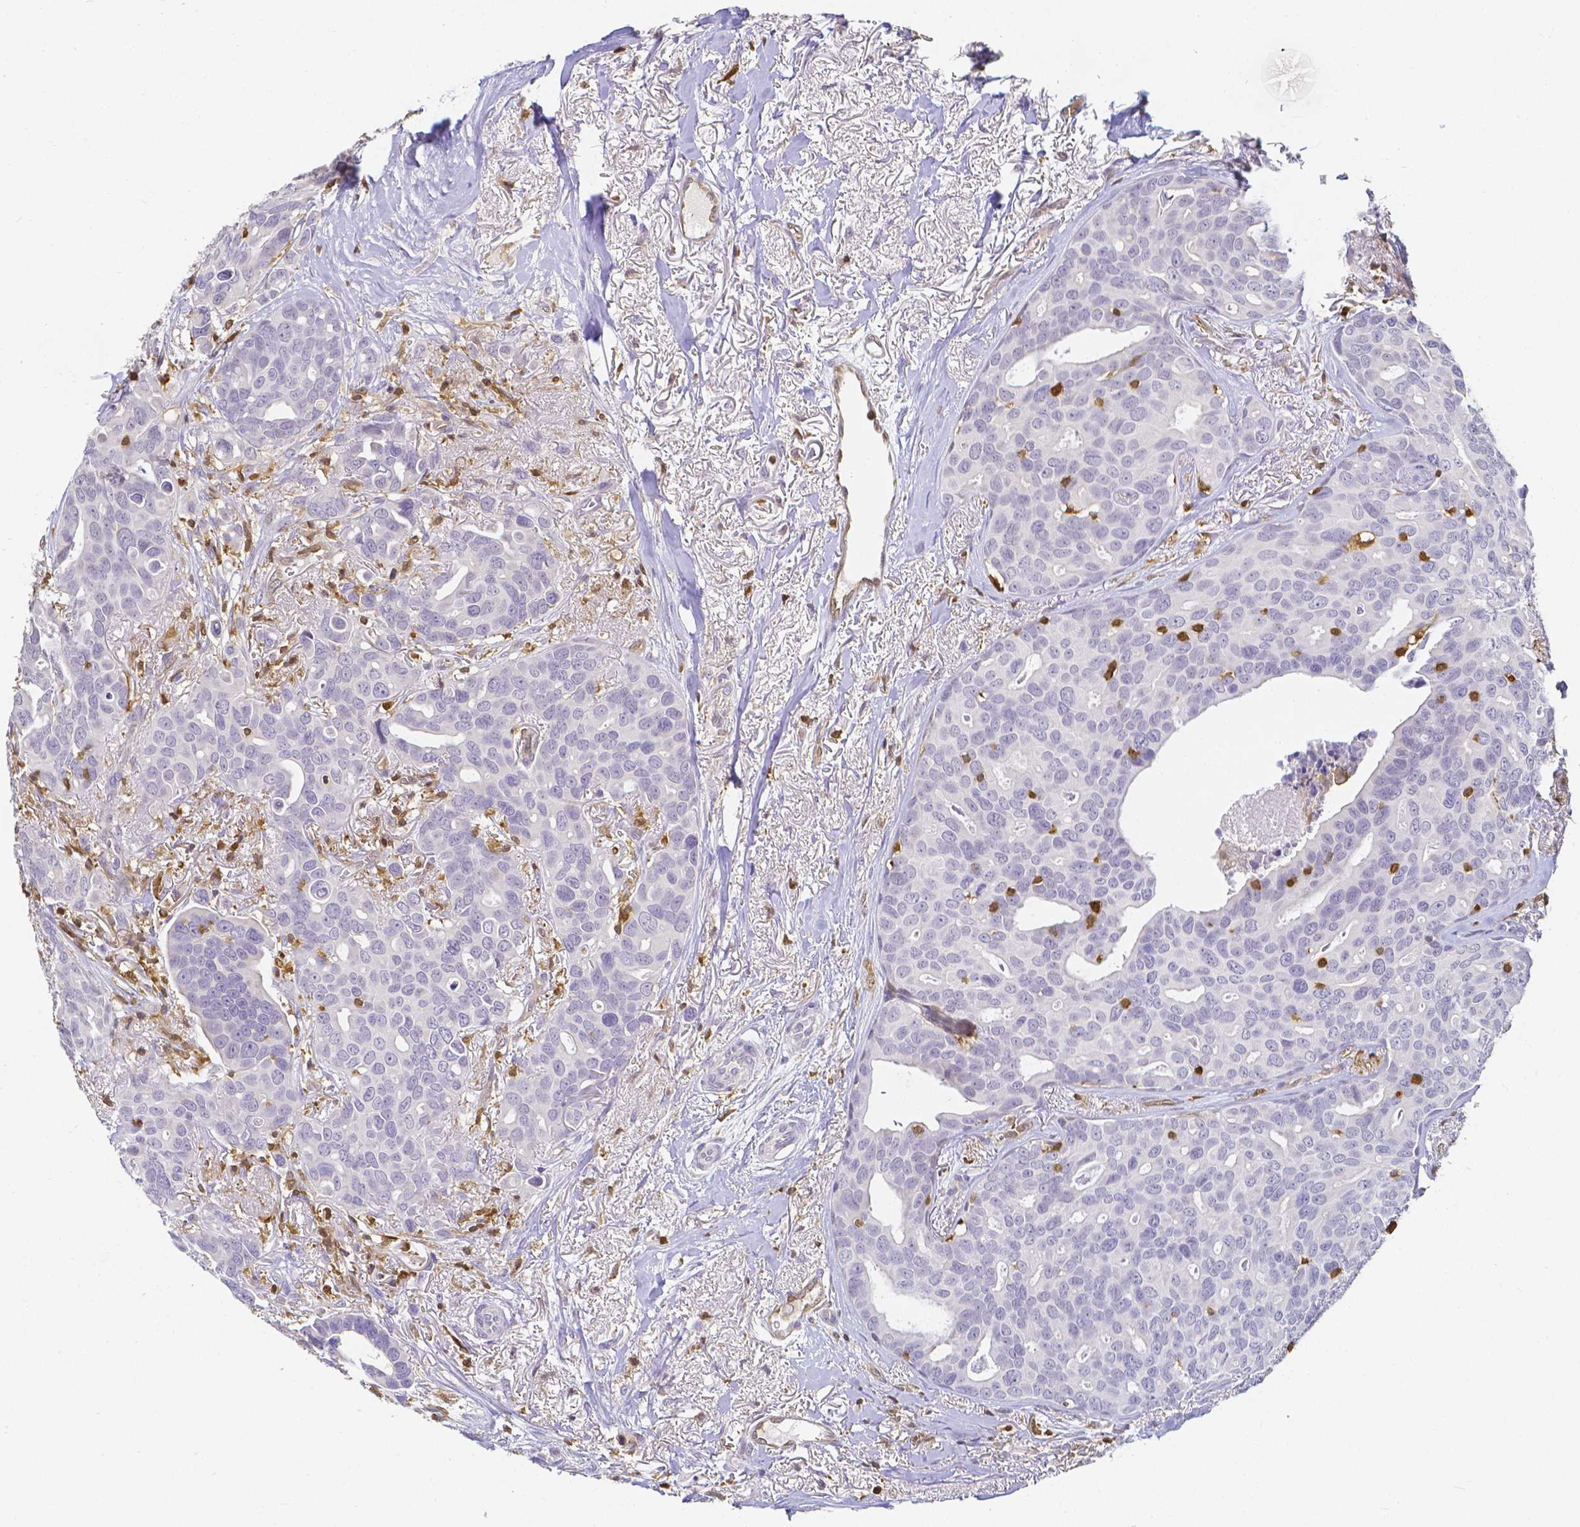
{"staining": {"intensity": "negative", "quantity": "none", "location": "none"}, "tissue": "breast cancer", "cell_type": "Tumor cells", "image_type": "cancer", "snomed": [{"axis": "morphology", "description": "Duct carcinoma"}, {"axis": "topography", "description": "Breast"}], "caption": "Intraductal carcinoma (breast) was stained to show a protein in brown. There is no significant positivity in tumor cells.", "gene": "COTL1", "patient": {"sex": "female", "age": 54}}